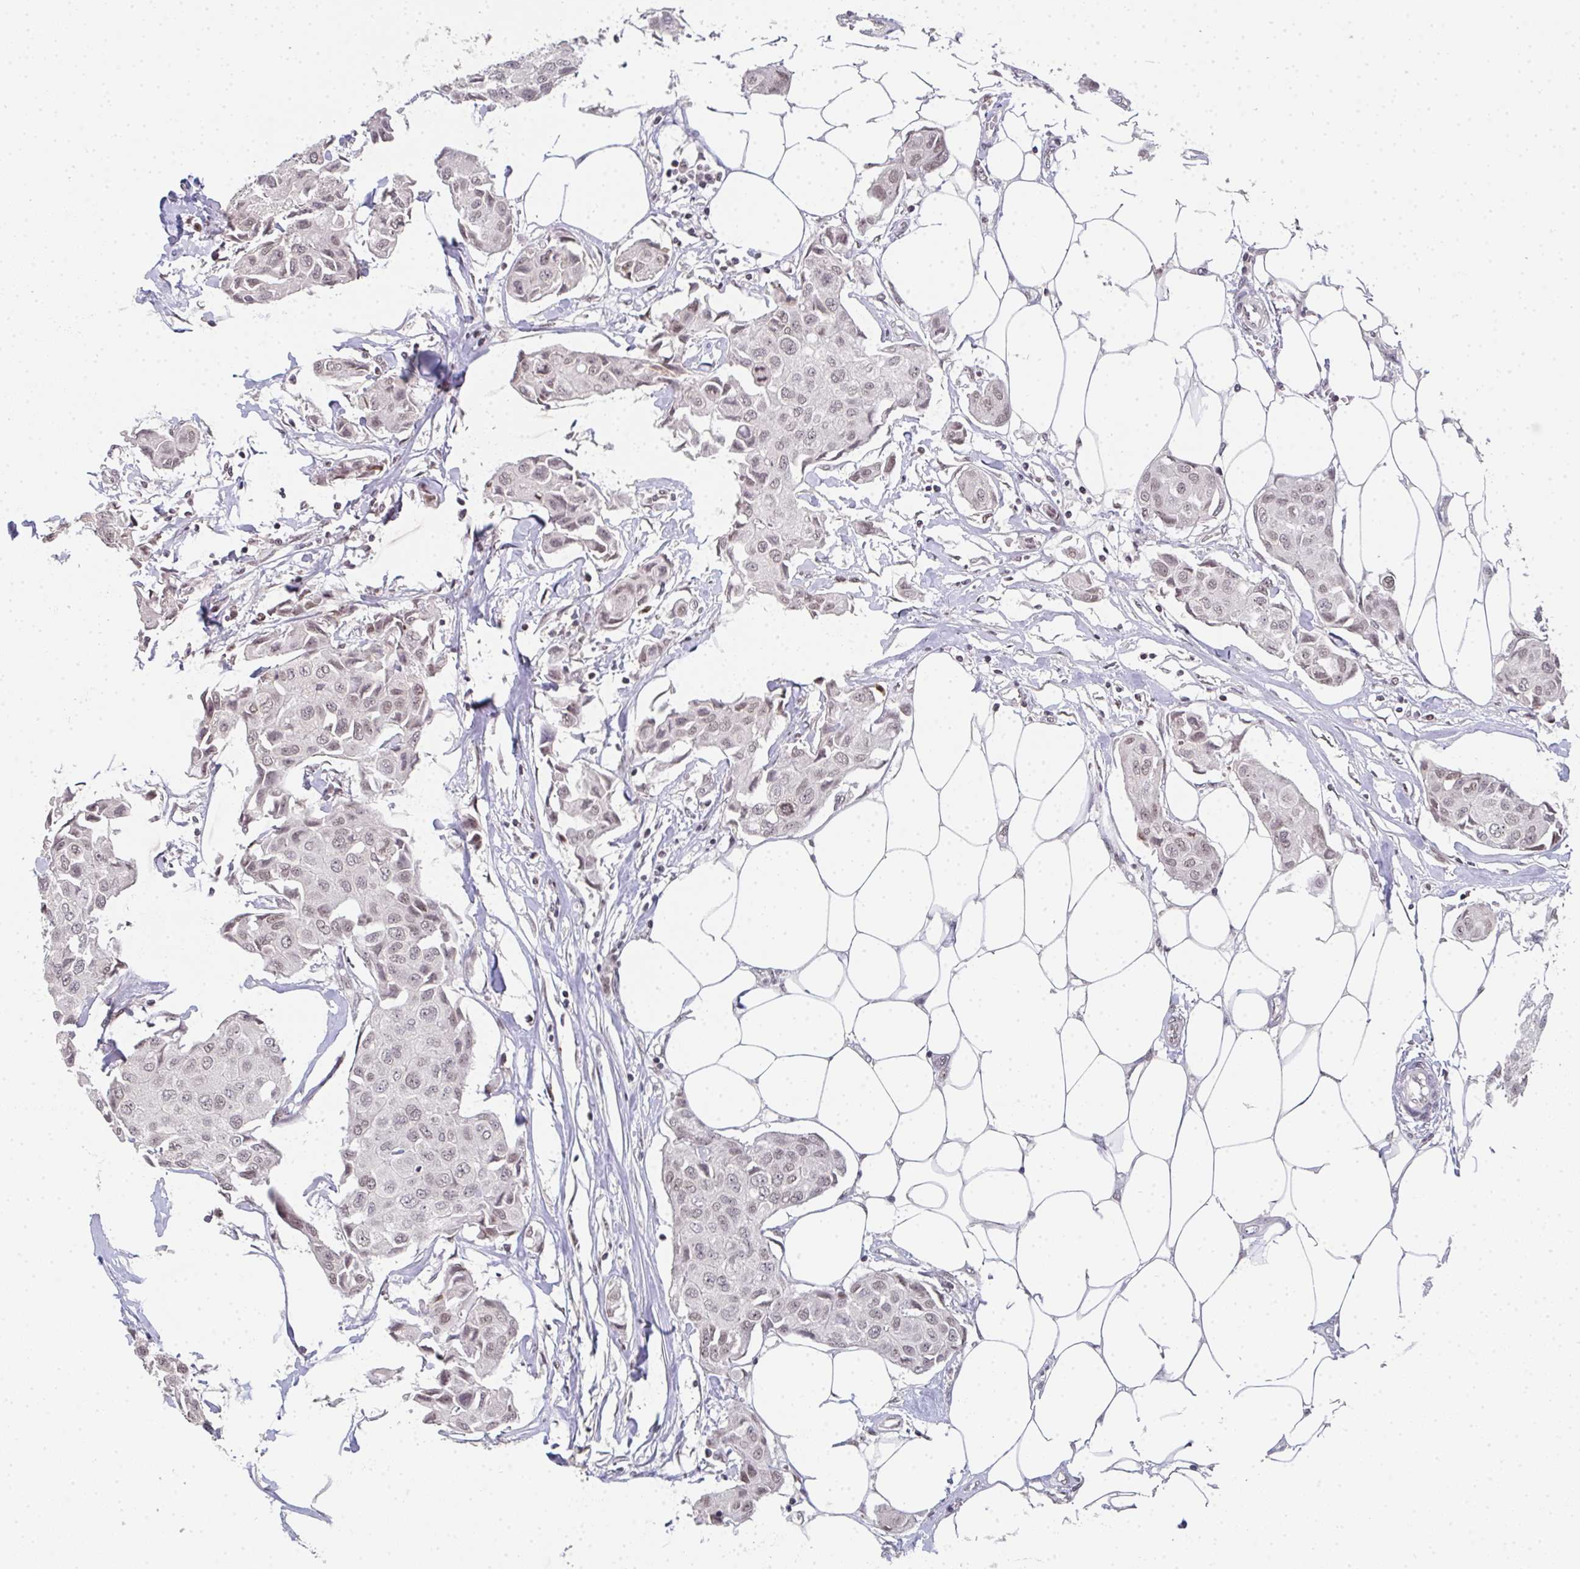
{"staining": {"intensity": "weak", "quantity": "25%-75%", "location": "nuclear"}, "tissue": "breast cancer", "cell_type": "Tumor cells", "image_type": "cancer", "snomed": [{"axis": "morphology", "description": "Duct carcinoma"}, {"axis": "topography", "description": "Breast"}, {"axis": "topography", "description": "Lymph node"}], "caption": "Immunohistochemical staining of invasive ductal carcinoma (breast) reveals low levels of weak nuclear protein expression in about 25%-75% of tumor cells.", "gene": "DKC1", "patient": {"sex": "female", "age": 80}}